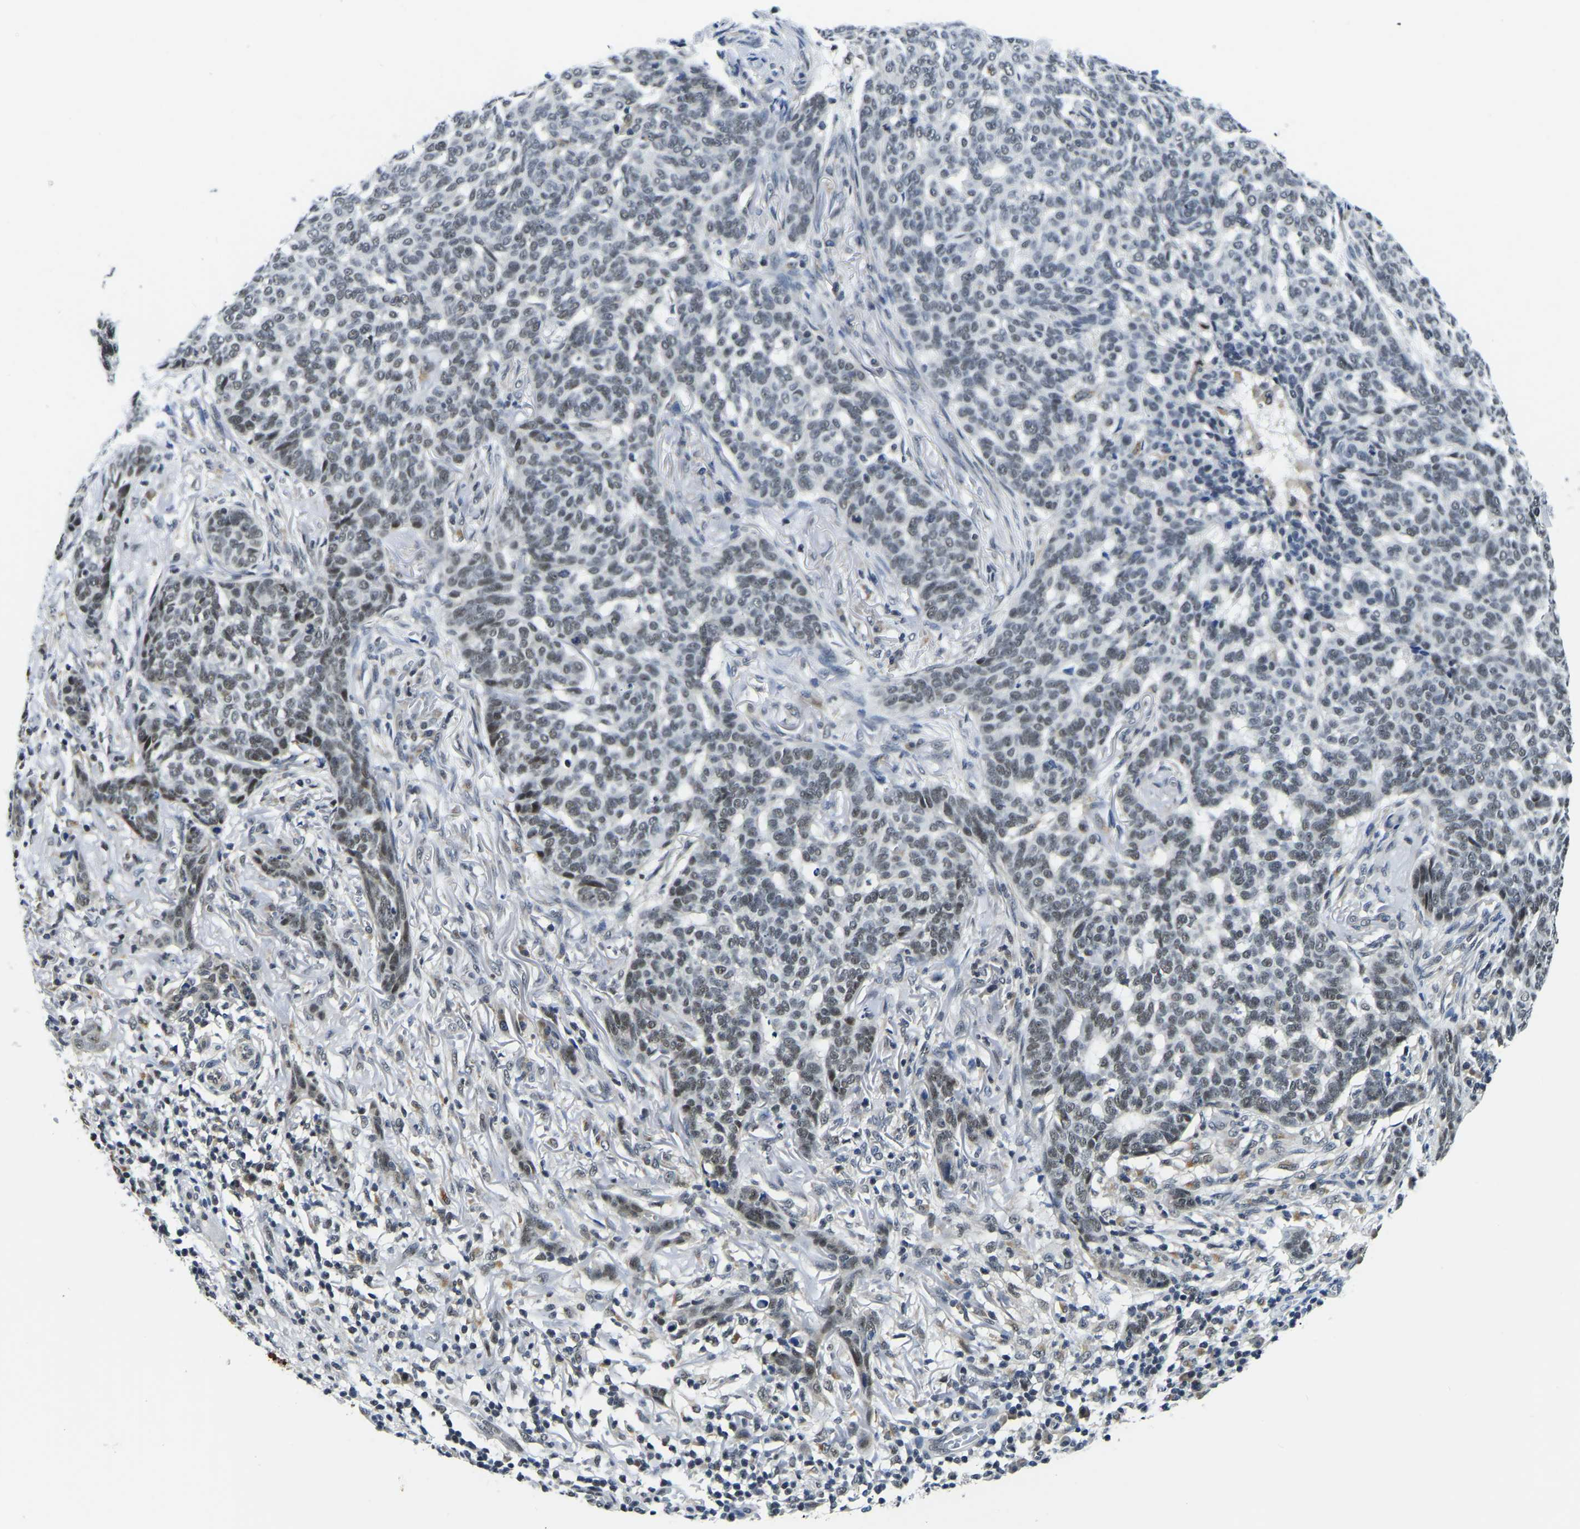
{"staining": {"intensity": "weak", "quantity": "25%-75%", "location": "nuclear"}, "tissue": "skin cancer", "cell_type": "Tumor cells", "image_type": "cancer", "snomed": [{"axis": "morphology", "description": "Basal cell carcinoma"}, {"axis": "topography", "description": "Skin"}], "caption": "Basal cell carcinoma (skin) stained with a protein marker exhibits weak staining in tumor cells.", "gene": "POLDIP3", "patient": {"sex": "male", "age": 85}}